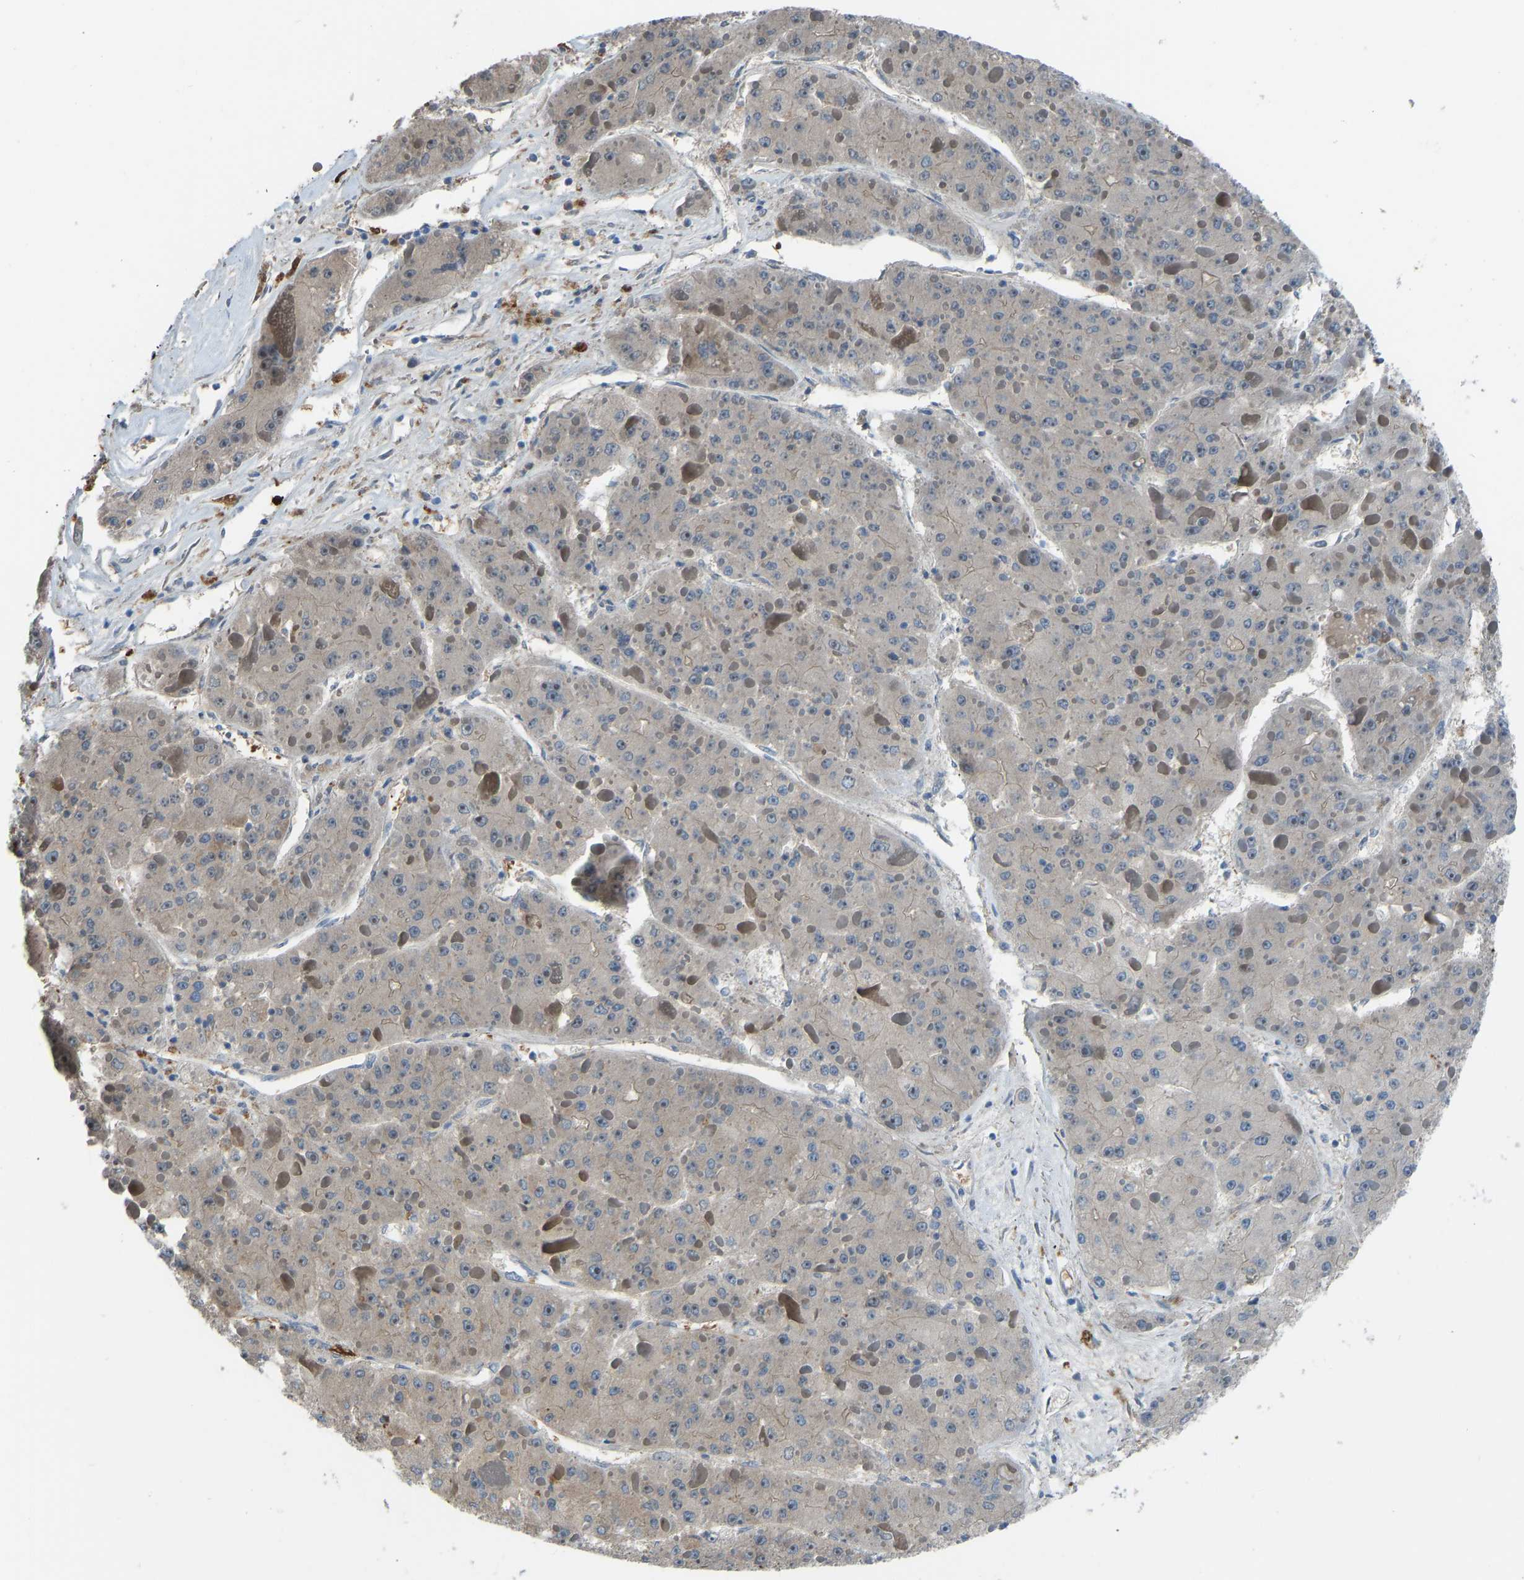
{"staining": {"intensity": "weak", "quantity": ">75%", "location": "cytoplasmic/membranous"}, "tissue": "liver cancer", "cell_type": "Tumor cells", "image_type": "cancer", "snomed": [{"axis": "morphology", "description": "Carcinoma, Hepatocellular, NOS"}, {"axis": "topography", "description": "Liver"}], "caption": "IHC of human liver hepatocellular carcinoma reveals low levels of weak cytoplasmic/membranous staining in about >75% of tumor cells.", "gene": "PIGS", "patient": {"sex": "female", "age": 73}}